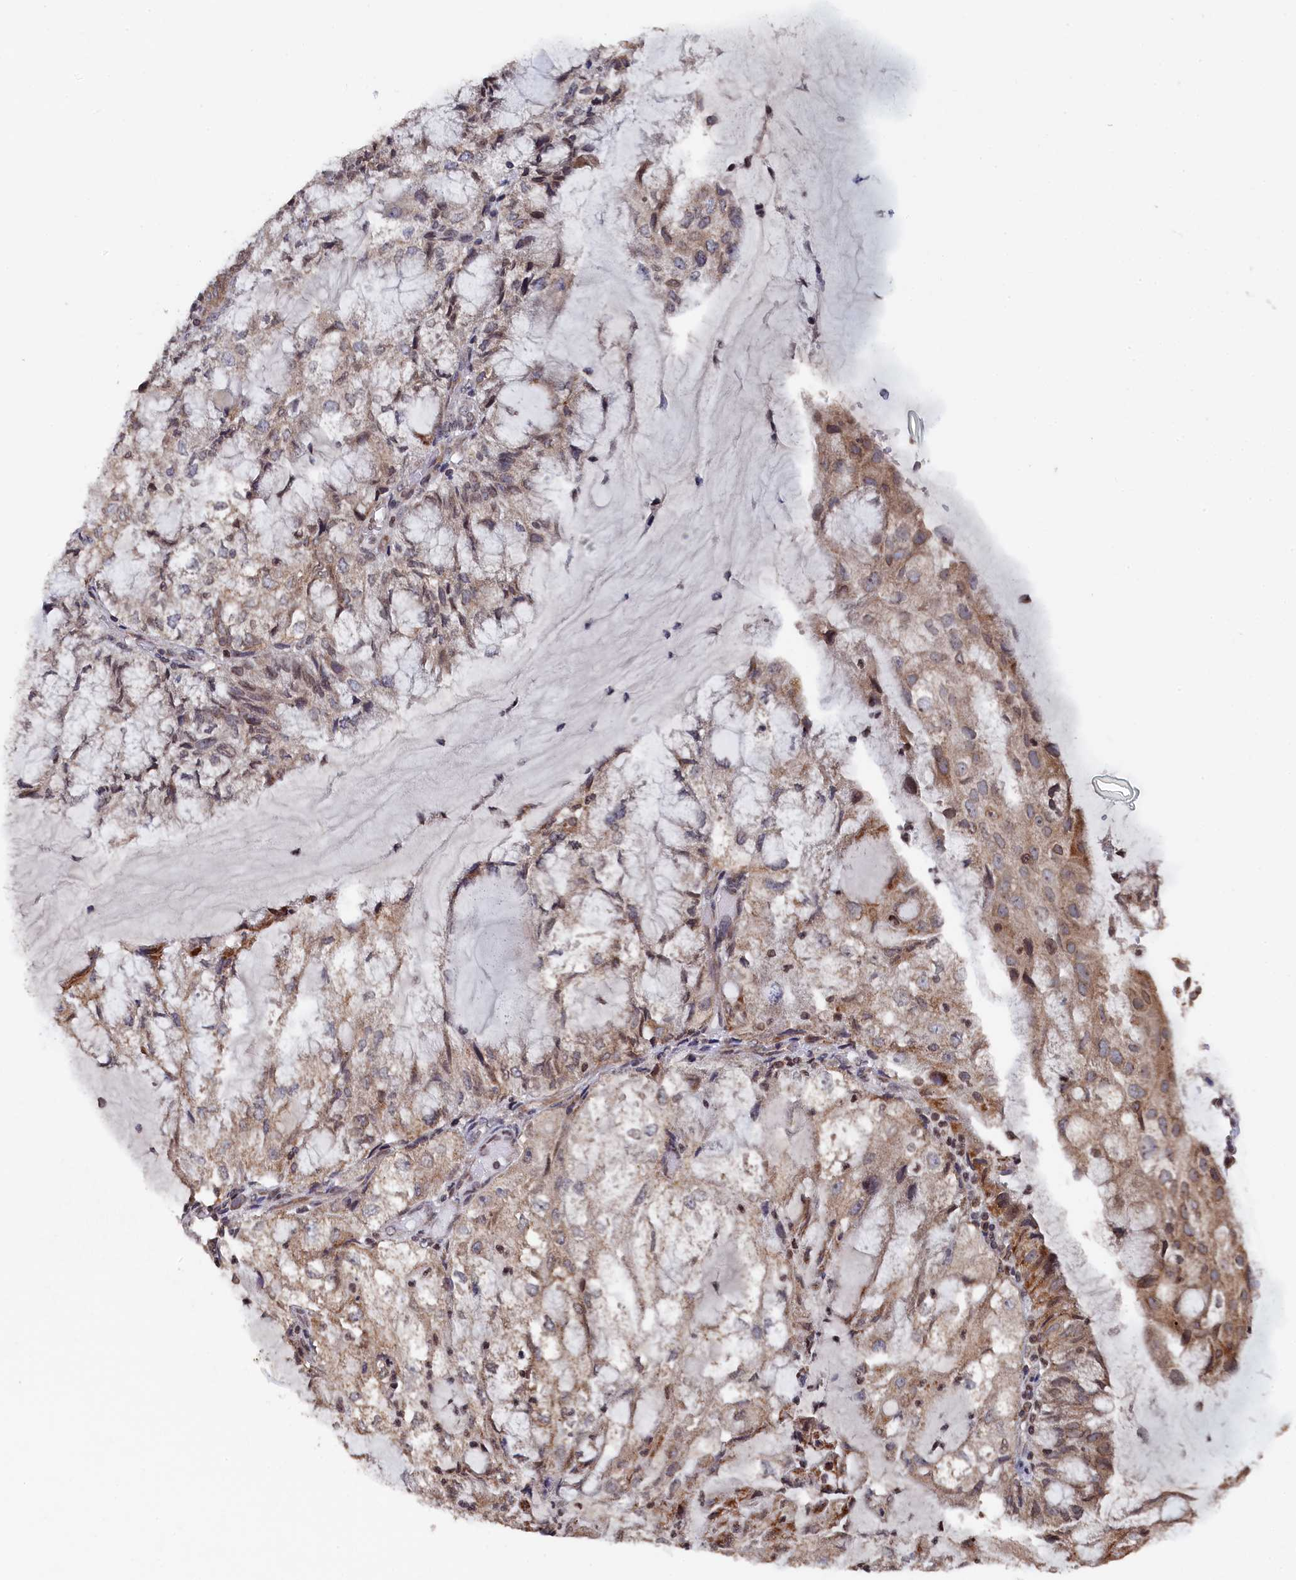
{"staining": {"intensity": "moderate", "quantity": ">75%", "location": "cytoplasmic/membranous,nuclear"}, "tissue": "endometrial cancer", "cell_type": "Tumor cells", "image_type": "cancer", "snomed": [{"axis": "morphology", "description": "Adenocarcinoma, NOS"}, {"axis": "topography", "description": "Endometrium"}], "caption": "DAB immunohistochemical staining of endometrial cancer (adenocarcinoma) shows moderate cytoplasmic/membranous and nuclear protein positivity in approximately >75% of tumor cells.", "gene": "ANKEF1", "patient": {"sex": "female", "age": 81}}